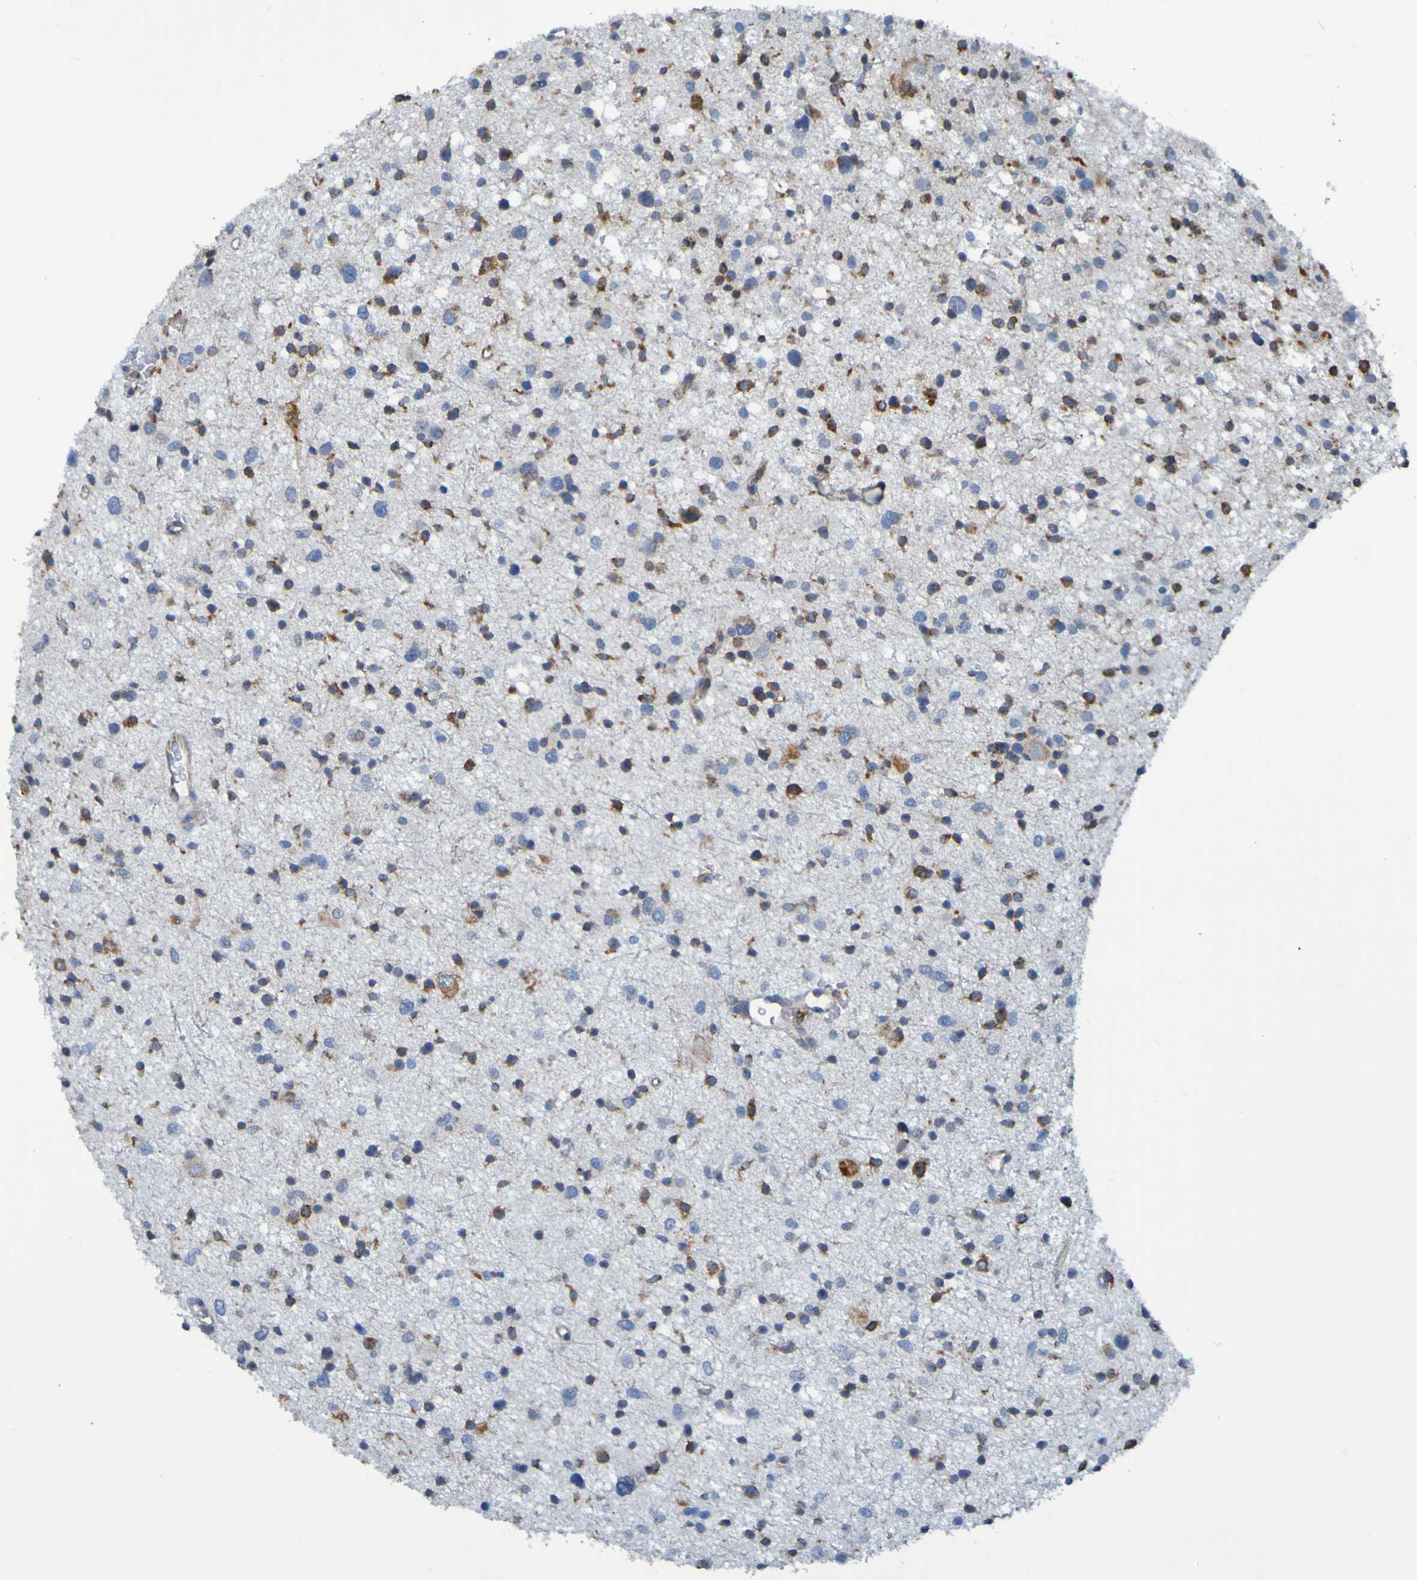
{"staining": {"intensity": "negative", "quantity": "none", "location": "none"}, "tissue": "glioma", "cell_type": "Tumor cells", "image_type": "cancer", "snomed": [{"axis": "morphology", "description": "Glioma, malignant, Low grade"}, {"axis": "topography", "description": "Brain"}], "caption": "This is an IHC micrograph of human malignant low-grade glioma. There is no positivity in tumor cells.", "gene": "SSR1", "patient": {"sex": "female", "age": 37}}